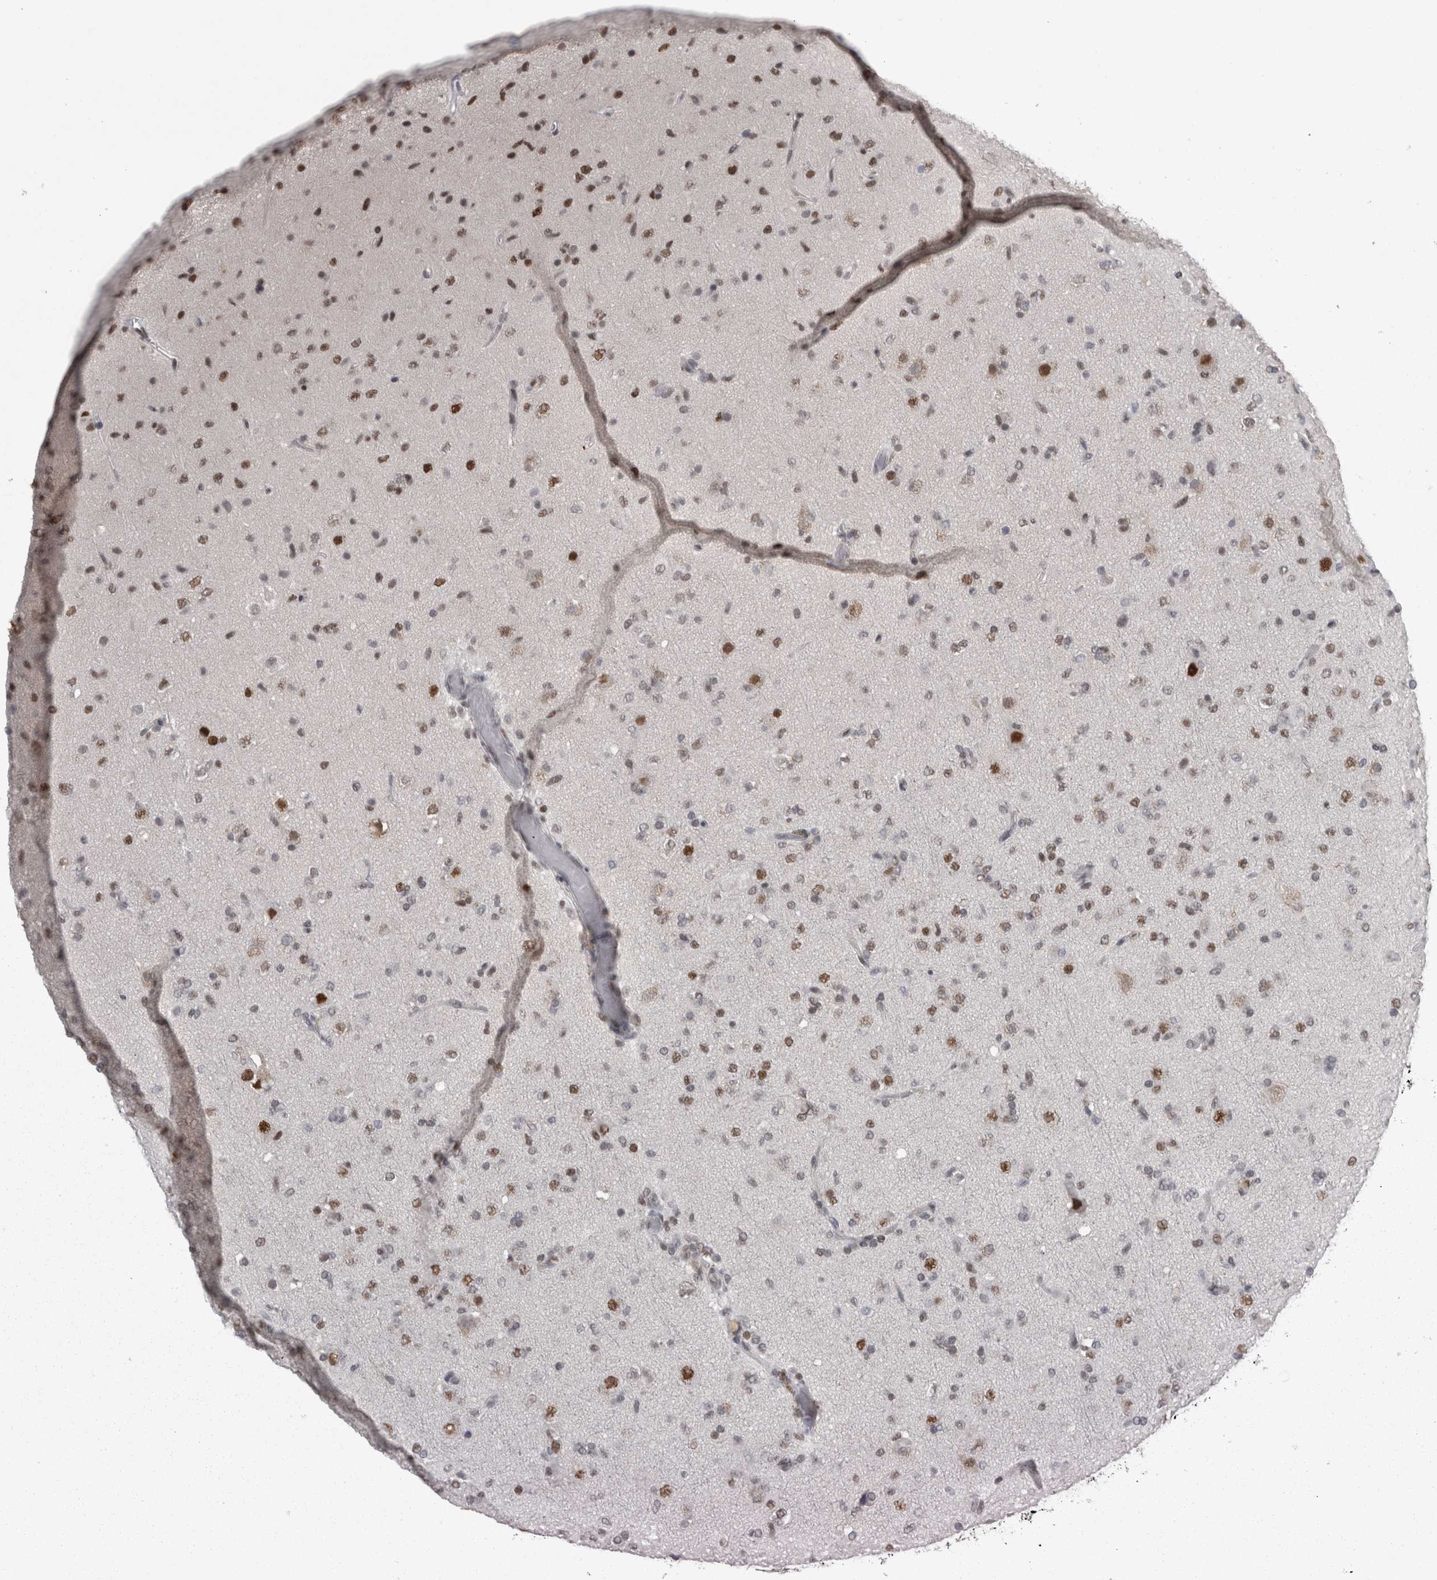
{"staining": {"intensity": "moderate", "quantity": "25%-75%", "location": "nuclear"}, "tissue": "glioma", "cell_type": "Tumor cells", "image_type": "cancer", "snomed": [{"axis": "morphology", "description": "Glioma, malignant, Low grade"}, {"axis": "topography", "description": "Brain"}], "caption": "IHC histopathology image of neoplastic tissue: human glioma stained using immunohistochemistry (IHC) demonstrates medium levels of moderate protein expression localized specifically in the nuclear of tumor cells, appearing as a nuclear brown color.", "gene": "C1orf54", "patient": {"sex": "male", "age": 65}}